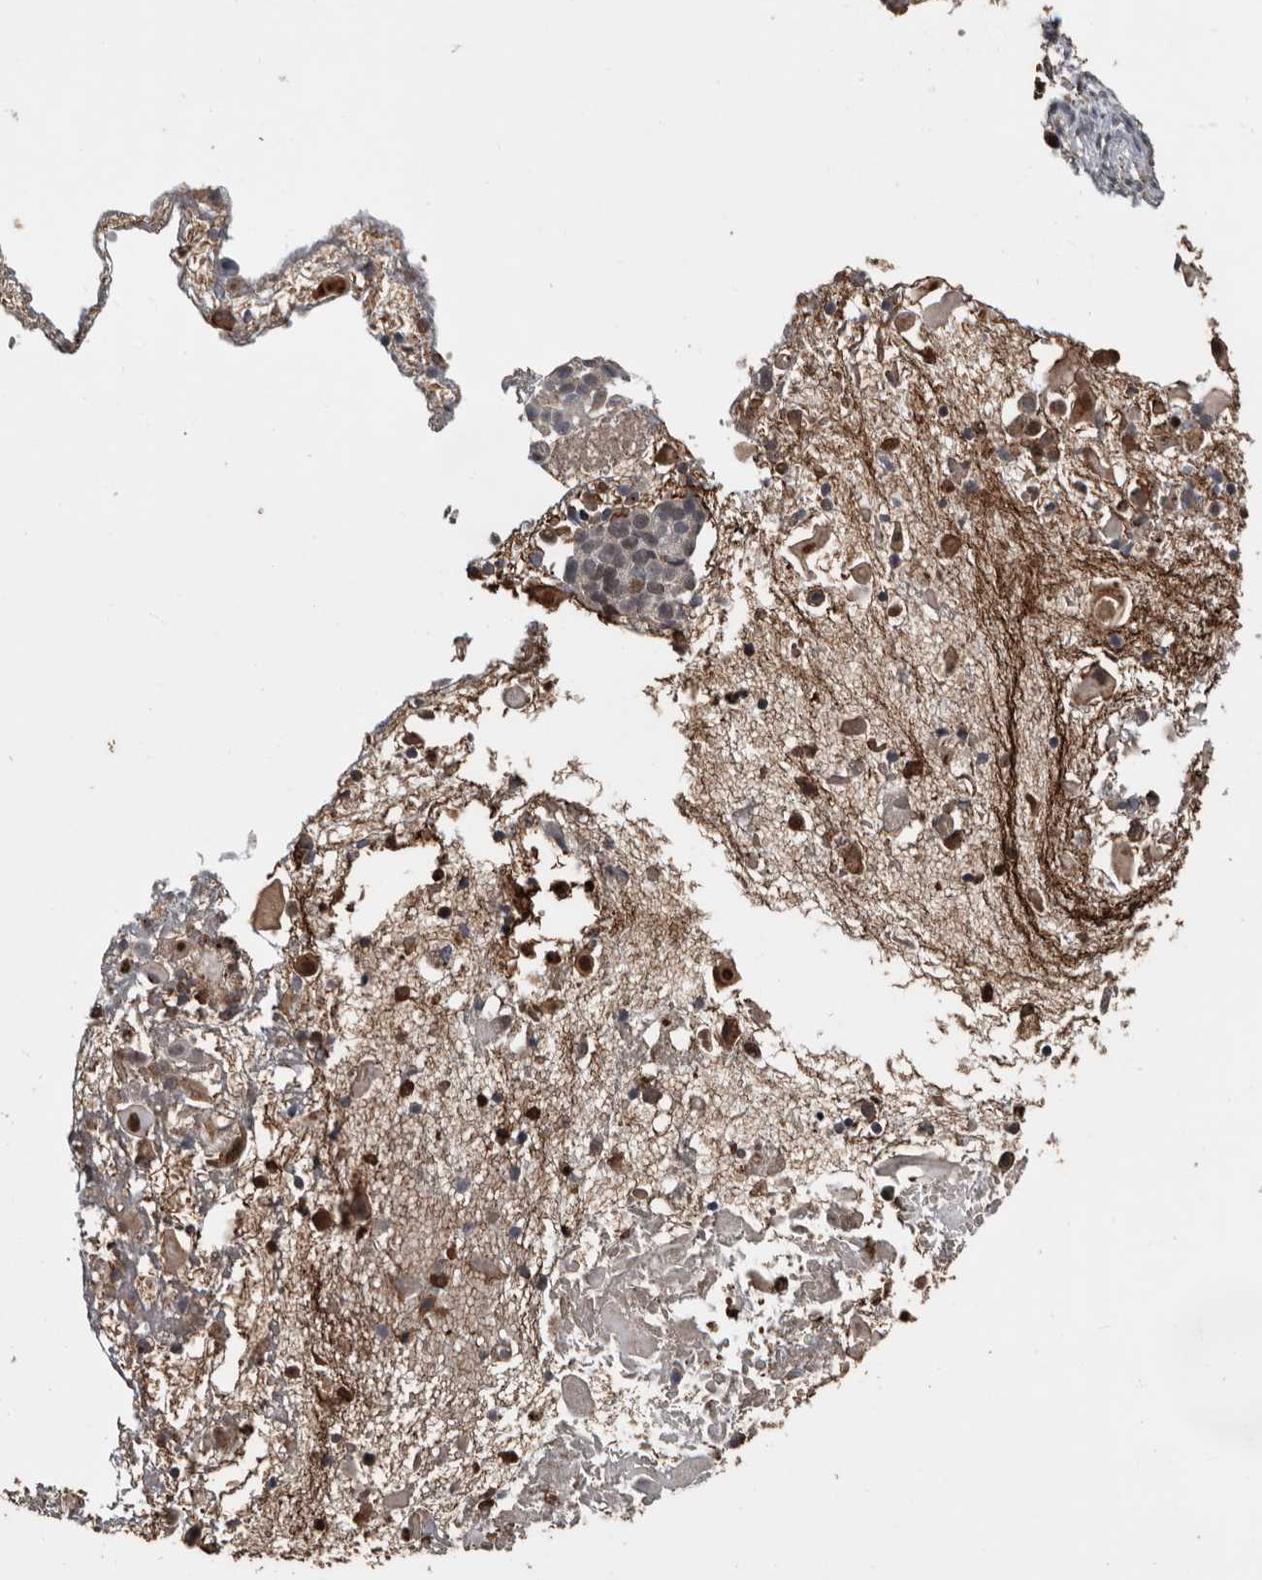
{"staining": {"intensity": "weak", "quantity": ">75%", "location": "cytoplasmic/membranous,nuclear"}, "tissue": "cervical cancer", "cell_type": "Tumor cells", "image_type": "cancer", "snomed": [{"axis": "morphology", "description": "Squamous cell carcinoma, NOS"}, {"axis": "topography", "description": "Cervix"}], "caption": "Human cervical cancer stained with a protein marker shows weak staining in tumor cells.", "gene": "FSBP", "patient": {"sex": "female", "age": 74}}